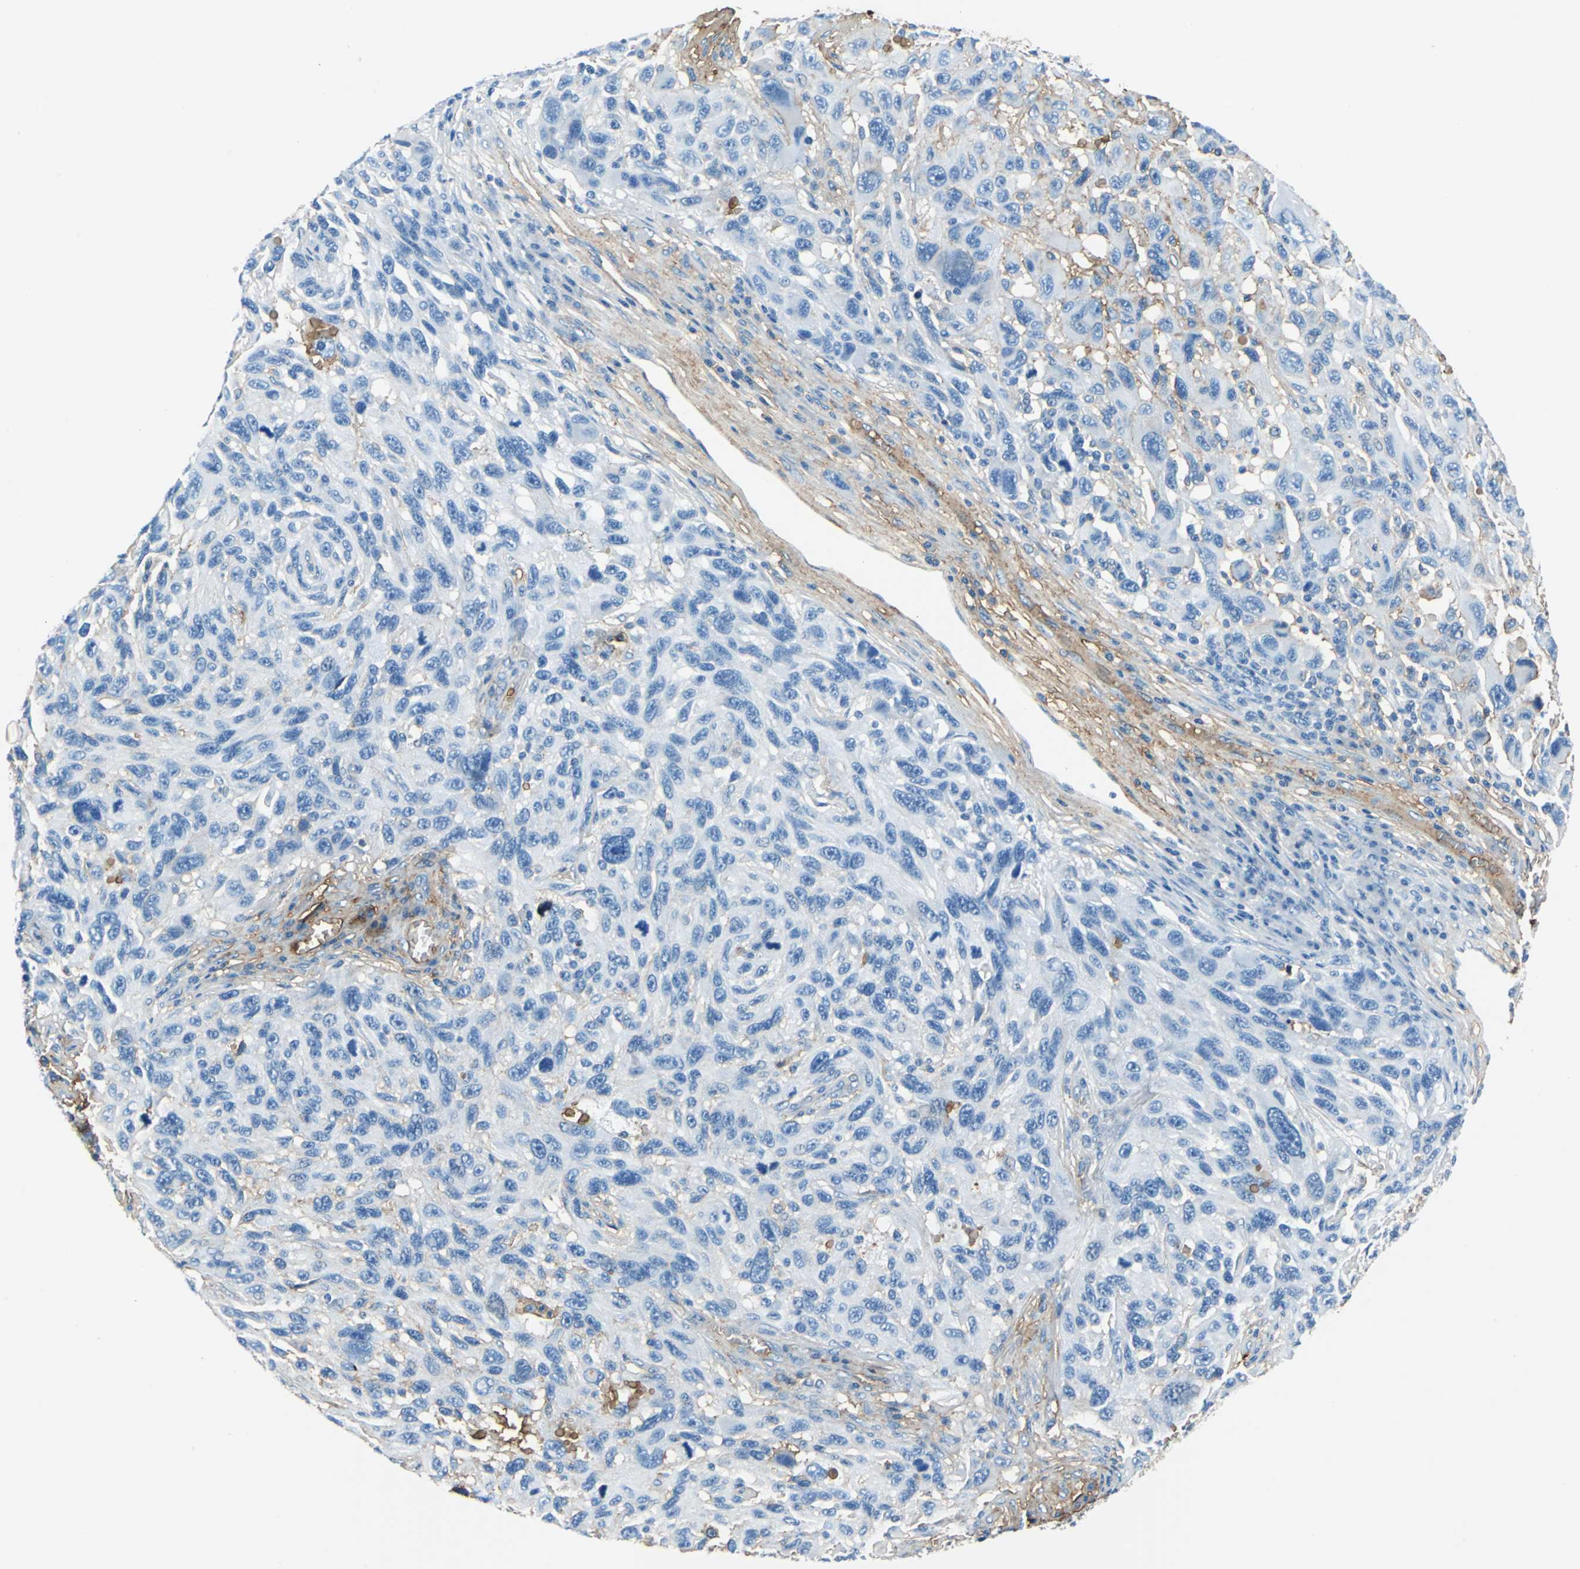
{"staining": {"intensity": "weak", "quantity": "<25%", "location": "cytoplasmic/membranous"}, "tissue": "melanoma", "cell_type": "Tumor cells", "image_type": "cancer", "snomed": [{"axis": "morphology", "description": "Malignant melanoma, NOS"}, {"axis": "topography", "description": "Skin"}], "caption": "Immunohistochemistry image of human malignant melanoma stained for a protein (brown), which exhibits no positivity in tumor cells.", "gene": "ALB", "patient": {"sex": "male", "age": 53}}